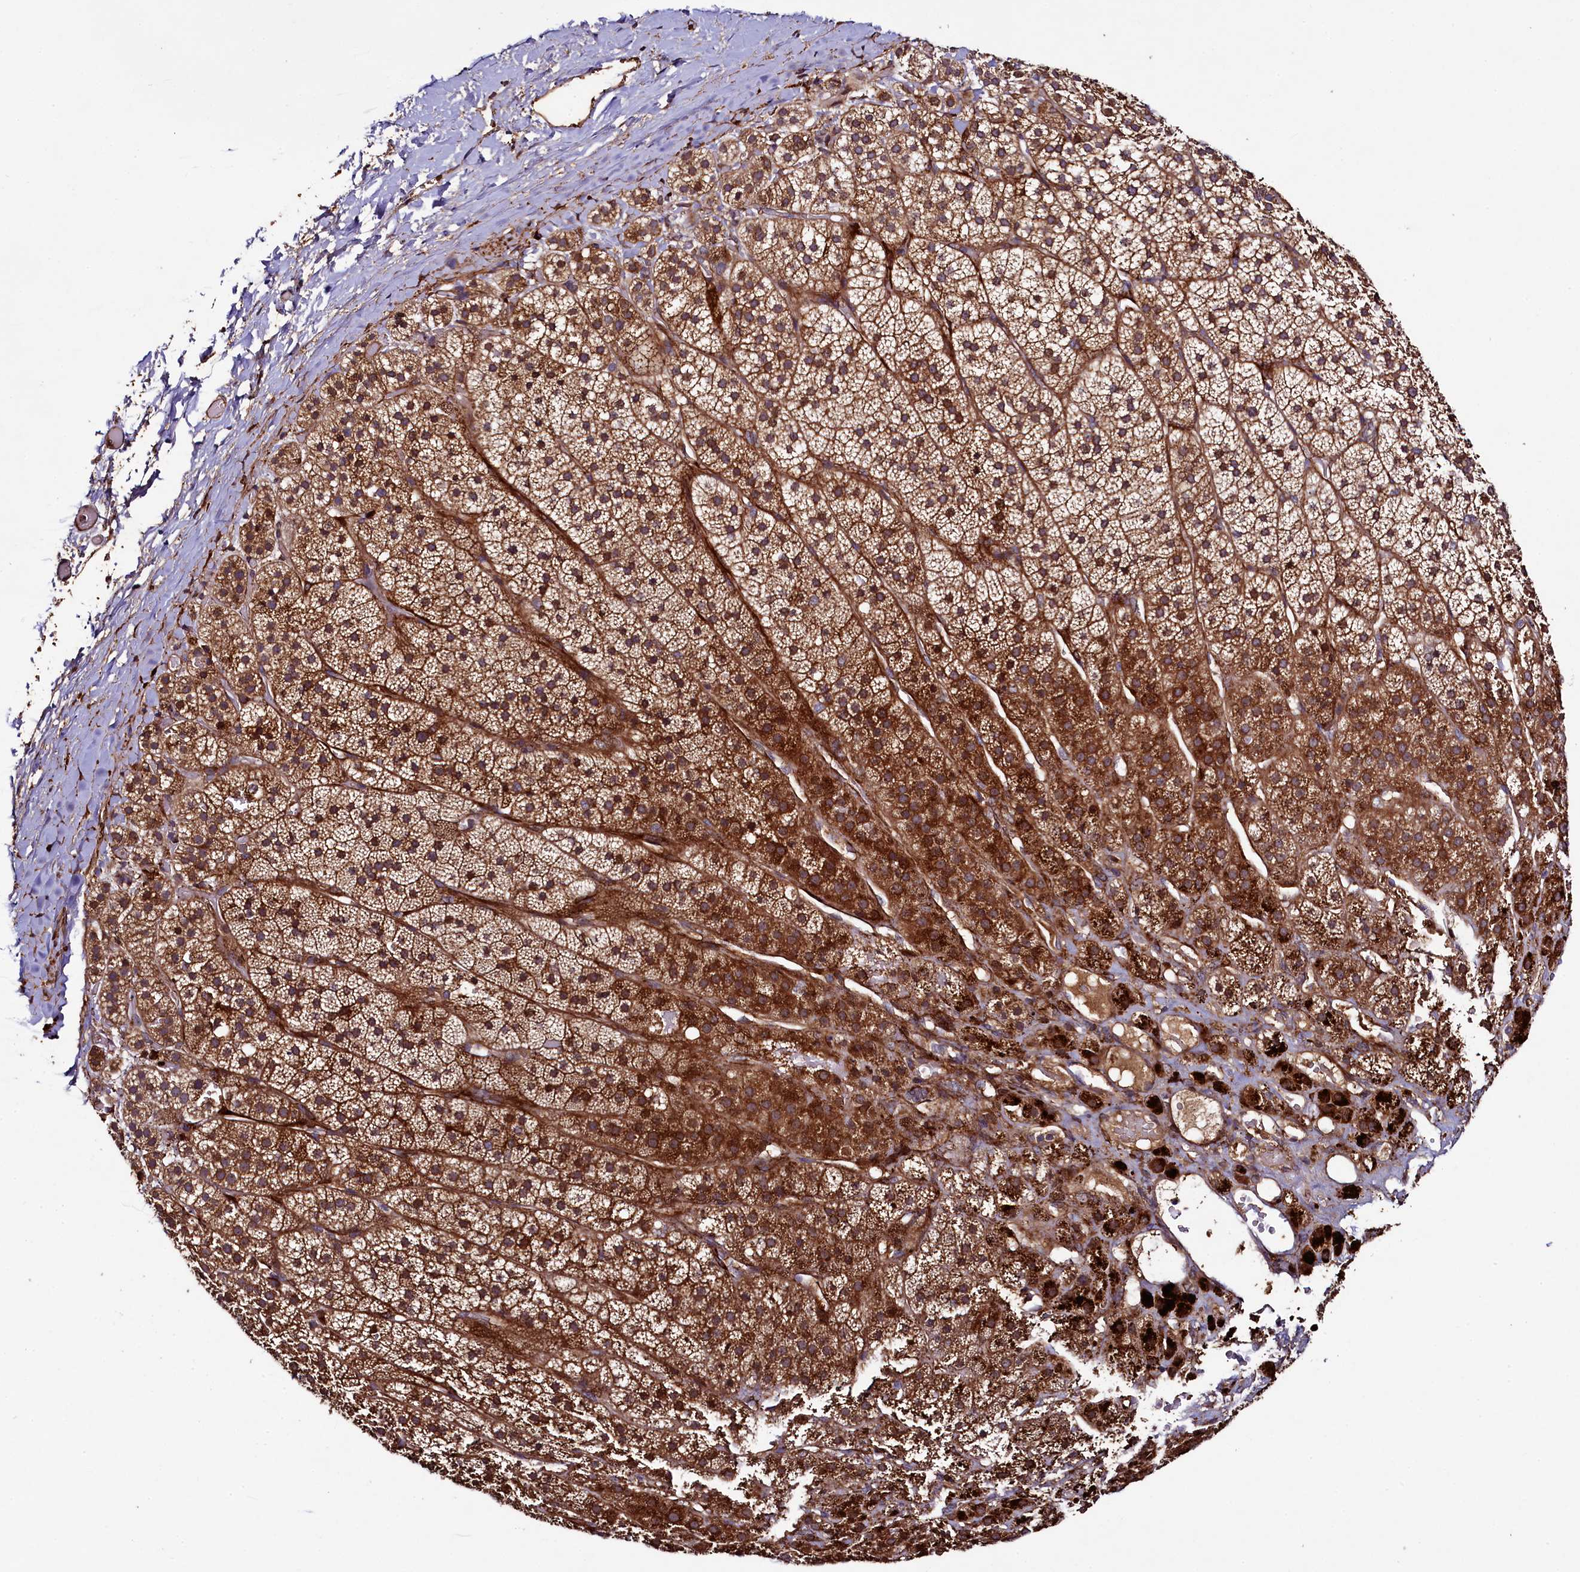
{"staining": {"intensity": "strong", "quantity": ">75%", "location": "cytoplasmic/membranous"}, "tissue": "adrenal gland", "cell_type": "Glandular cells", "image_type": "normal", "snomed": [{"axis": "morphology", "description": "Normal tissue, NOS"}, {"axis": "topography", "description": "Adrenal gland"}], "caption": "Brown immunohistochemical staining in unremarkable human adrenal gland shows strong cytoplasmic/membranous expression in approximately >75% of glandular cells.", "gene": "CCDC102A", "patient": {"sex": "female", "age": 44}}